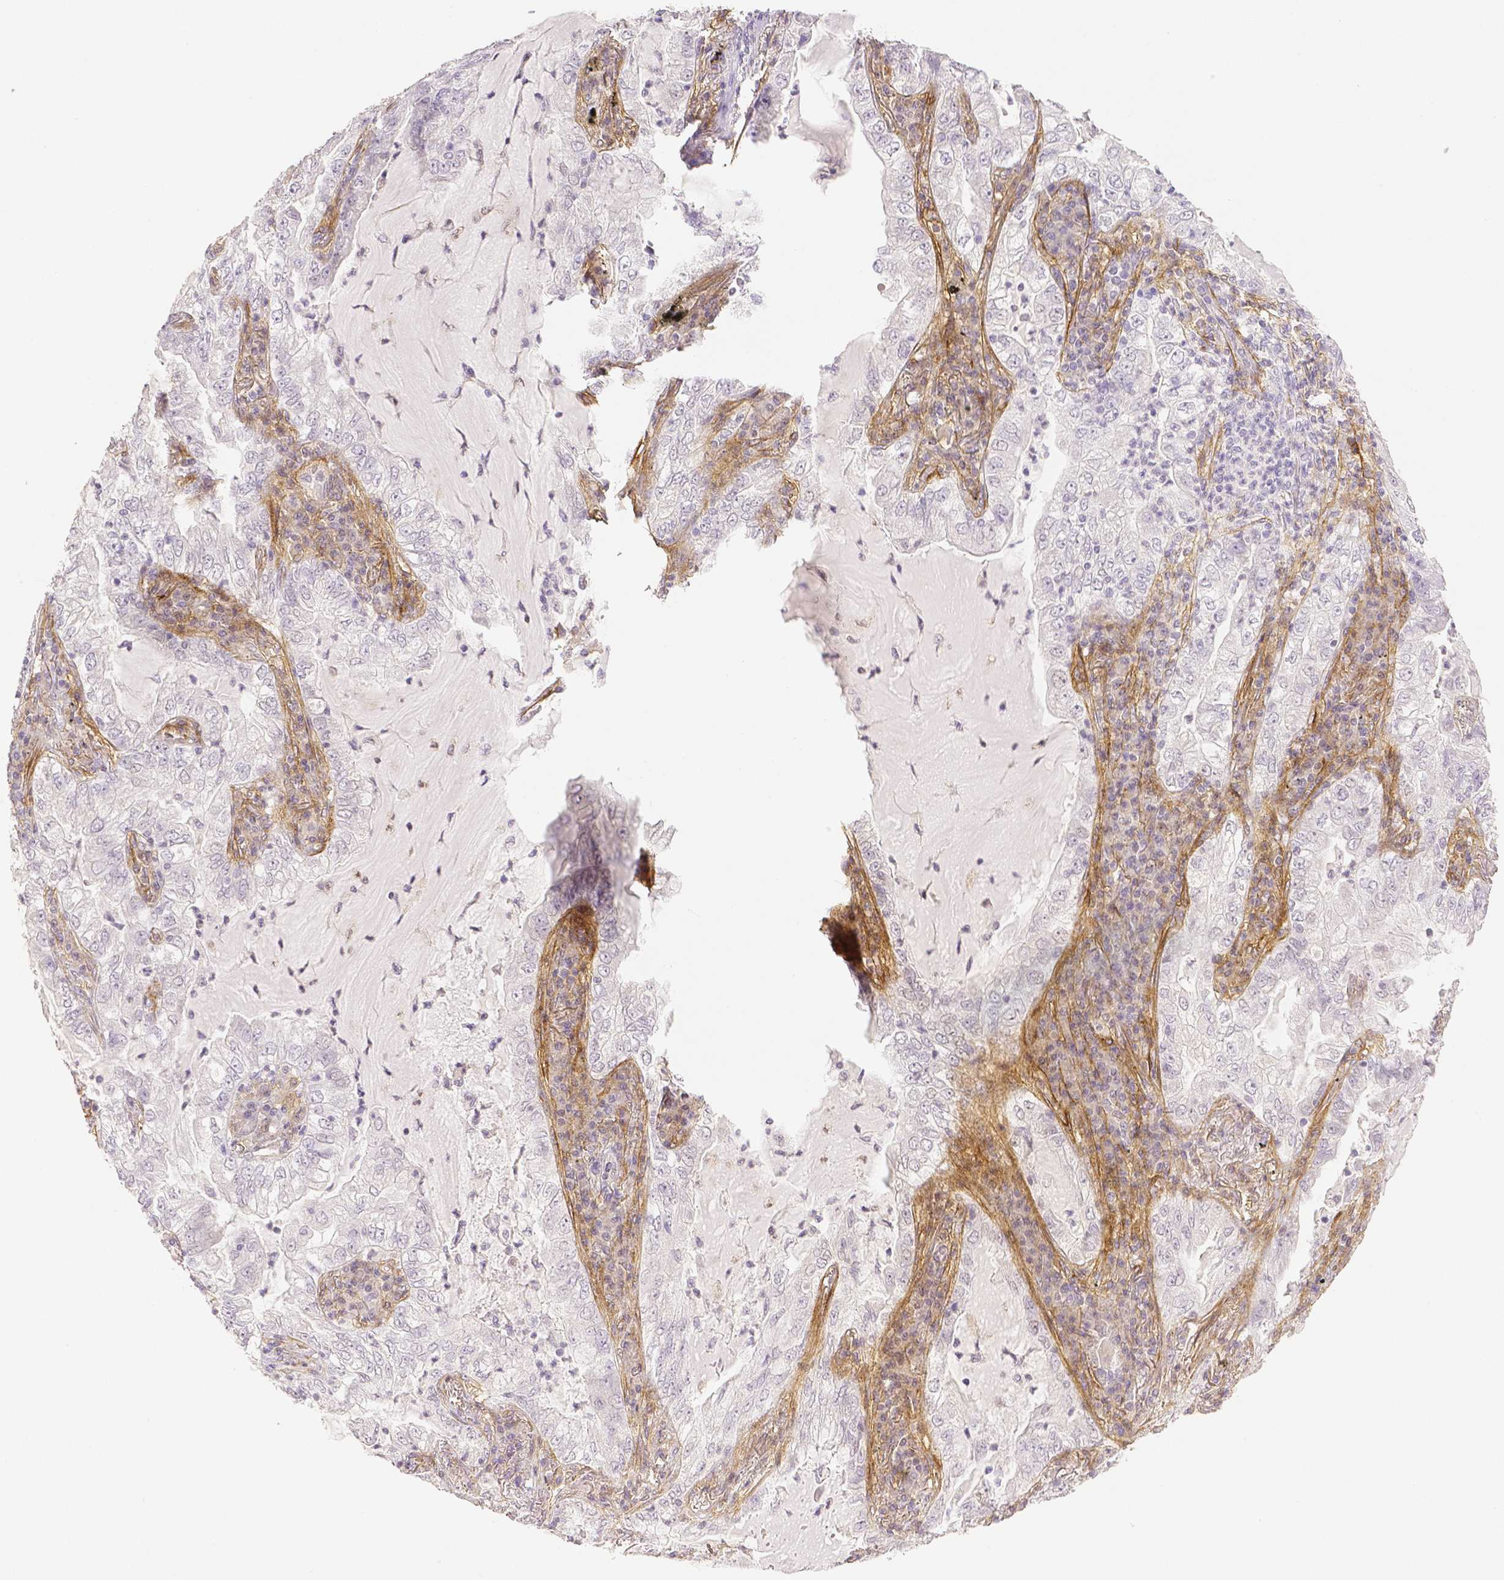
{"staining": {"intensity": "negative", "quantity": "none", "location": "none"}, "tissue": "lung cancer", "cell_type": "Tumor cells", "image_type": "cancer", "snomed": [{"axis": "morphology", "description": "Adenocarcinoma, NOS"}, {"axis": "topography", "description": "Lung"}], "caption": "Immunohistochemistry histopathology image of neoplastic tissue: adenocarcinoma (lung) stained with DAB exhibits no significant protein staining in tumor cells.", "gene": "THY1", "patient": {"sex": "female", "age": 73}}